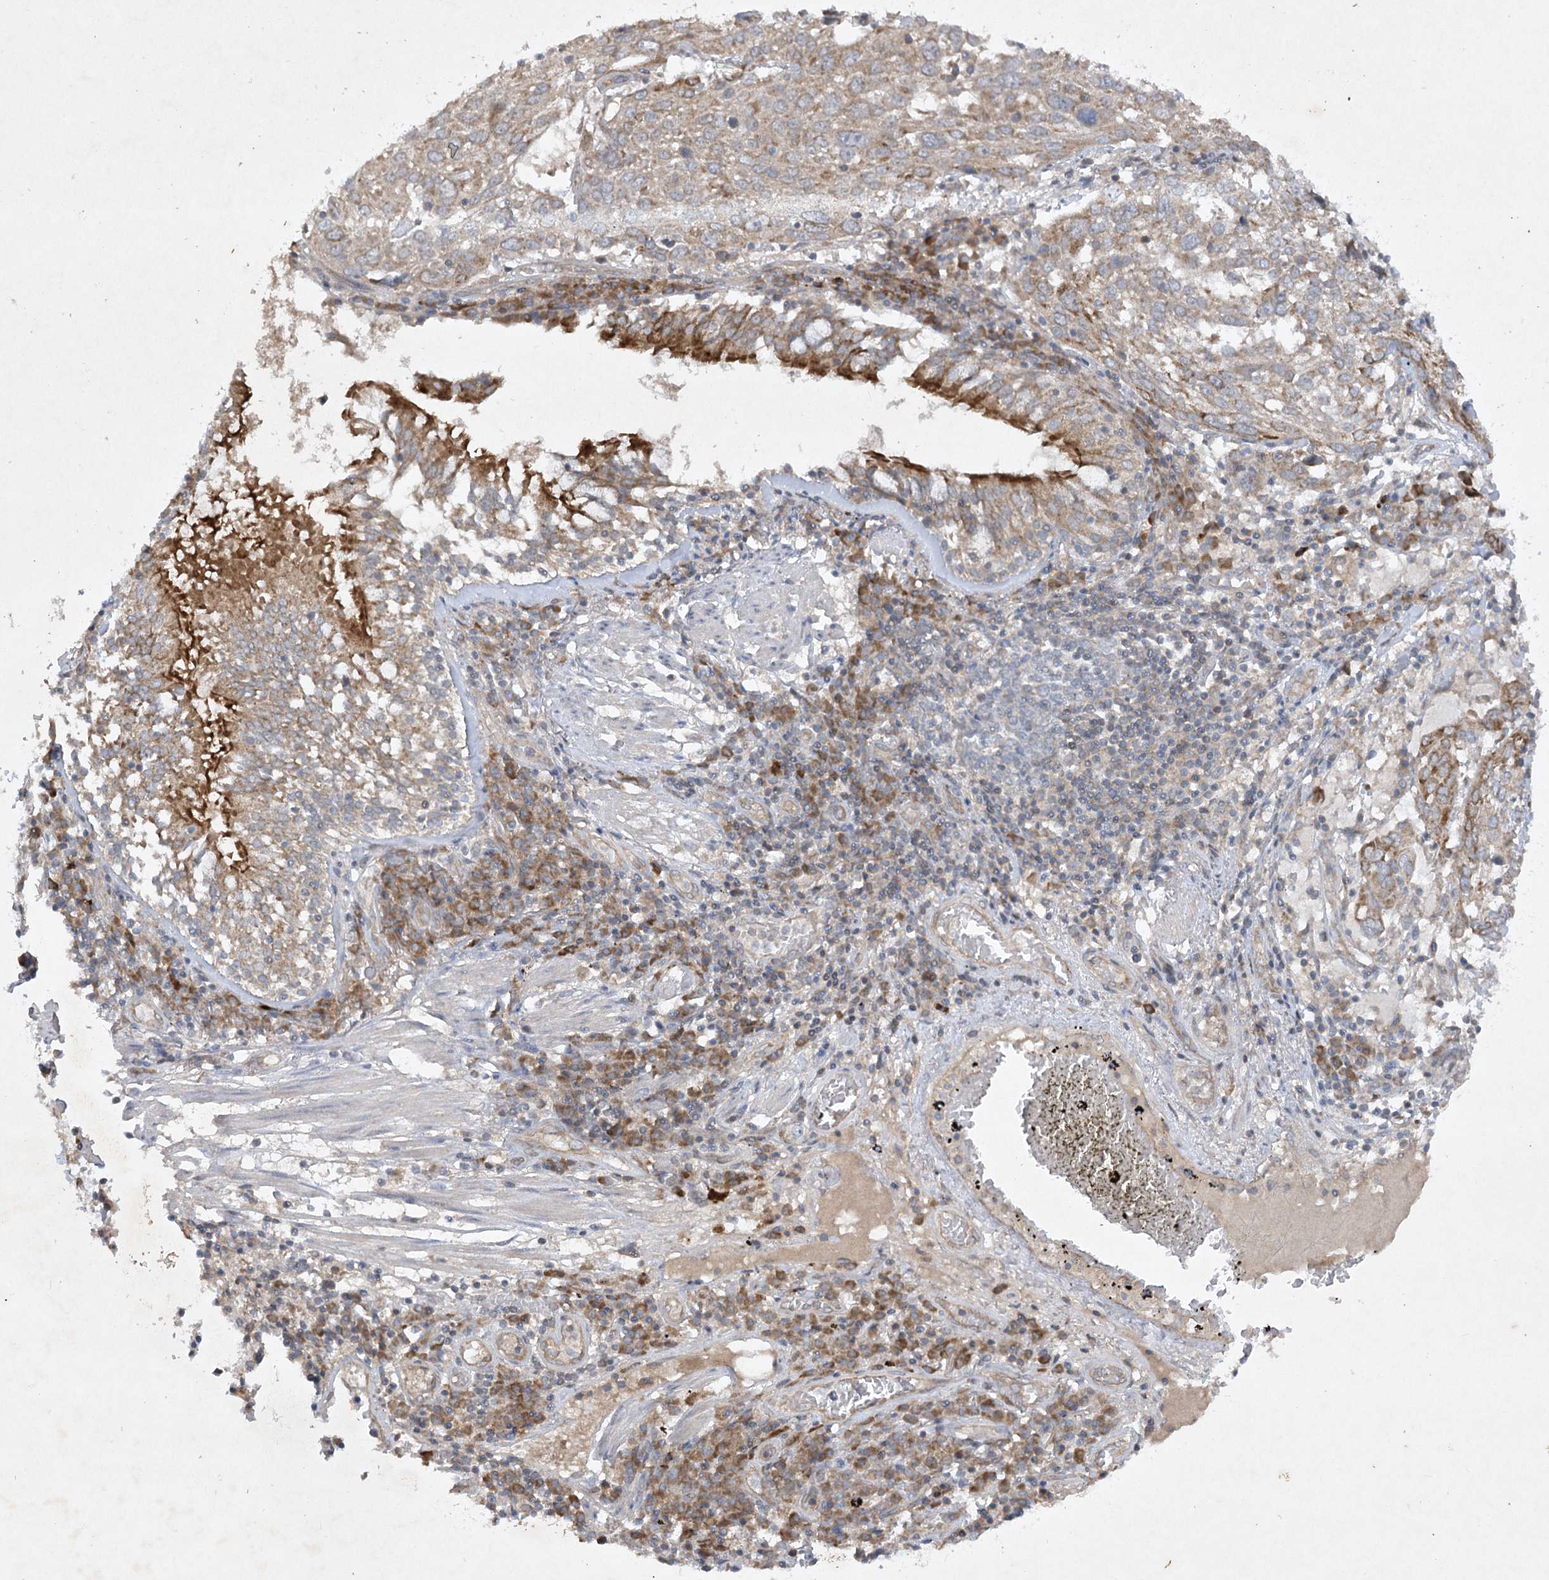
{"staining": {"intensity": "moderate", "quantity": ">75%", "location": "cytoplasmic/membranous"}, "tissue": "lung cancer", "cell_type": "Tumor cells", "image_type": "cancer", "snomed": [{"axis": "morphology", "description": "Squamous cell carcinoma, NOS"}, {"axis": "topography", "description": "Lung"}], "caption": "IHC (DAB (3,3'-diaminobenzidine)) staining of human lung cancer (squamous cell carcinoma) reveals moderate cytoplasmic/membranous protein expression in about >75% of tumor cells.", "gene": "TRAF3IP1", "patient": {"sex": "male", "age": 65}}